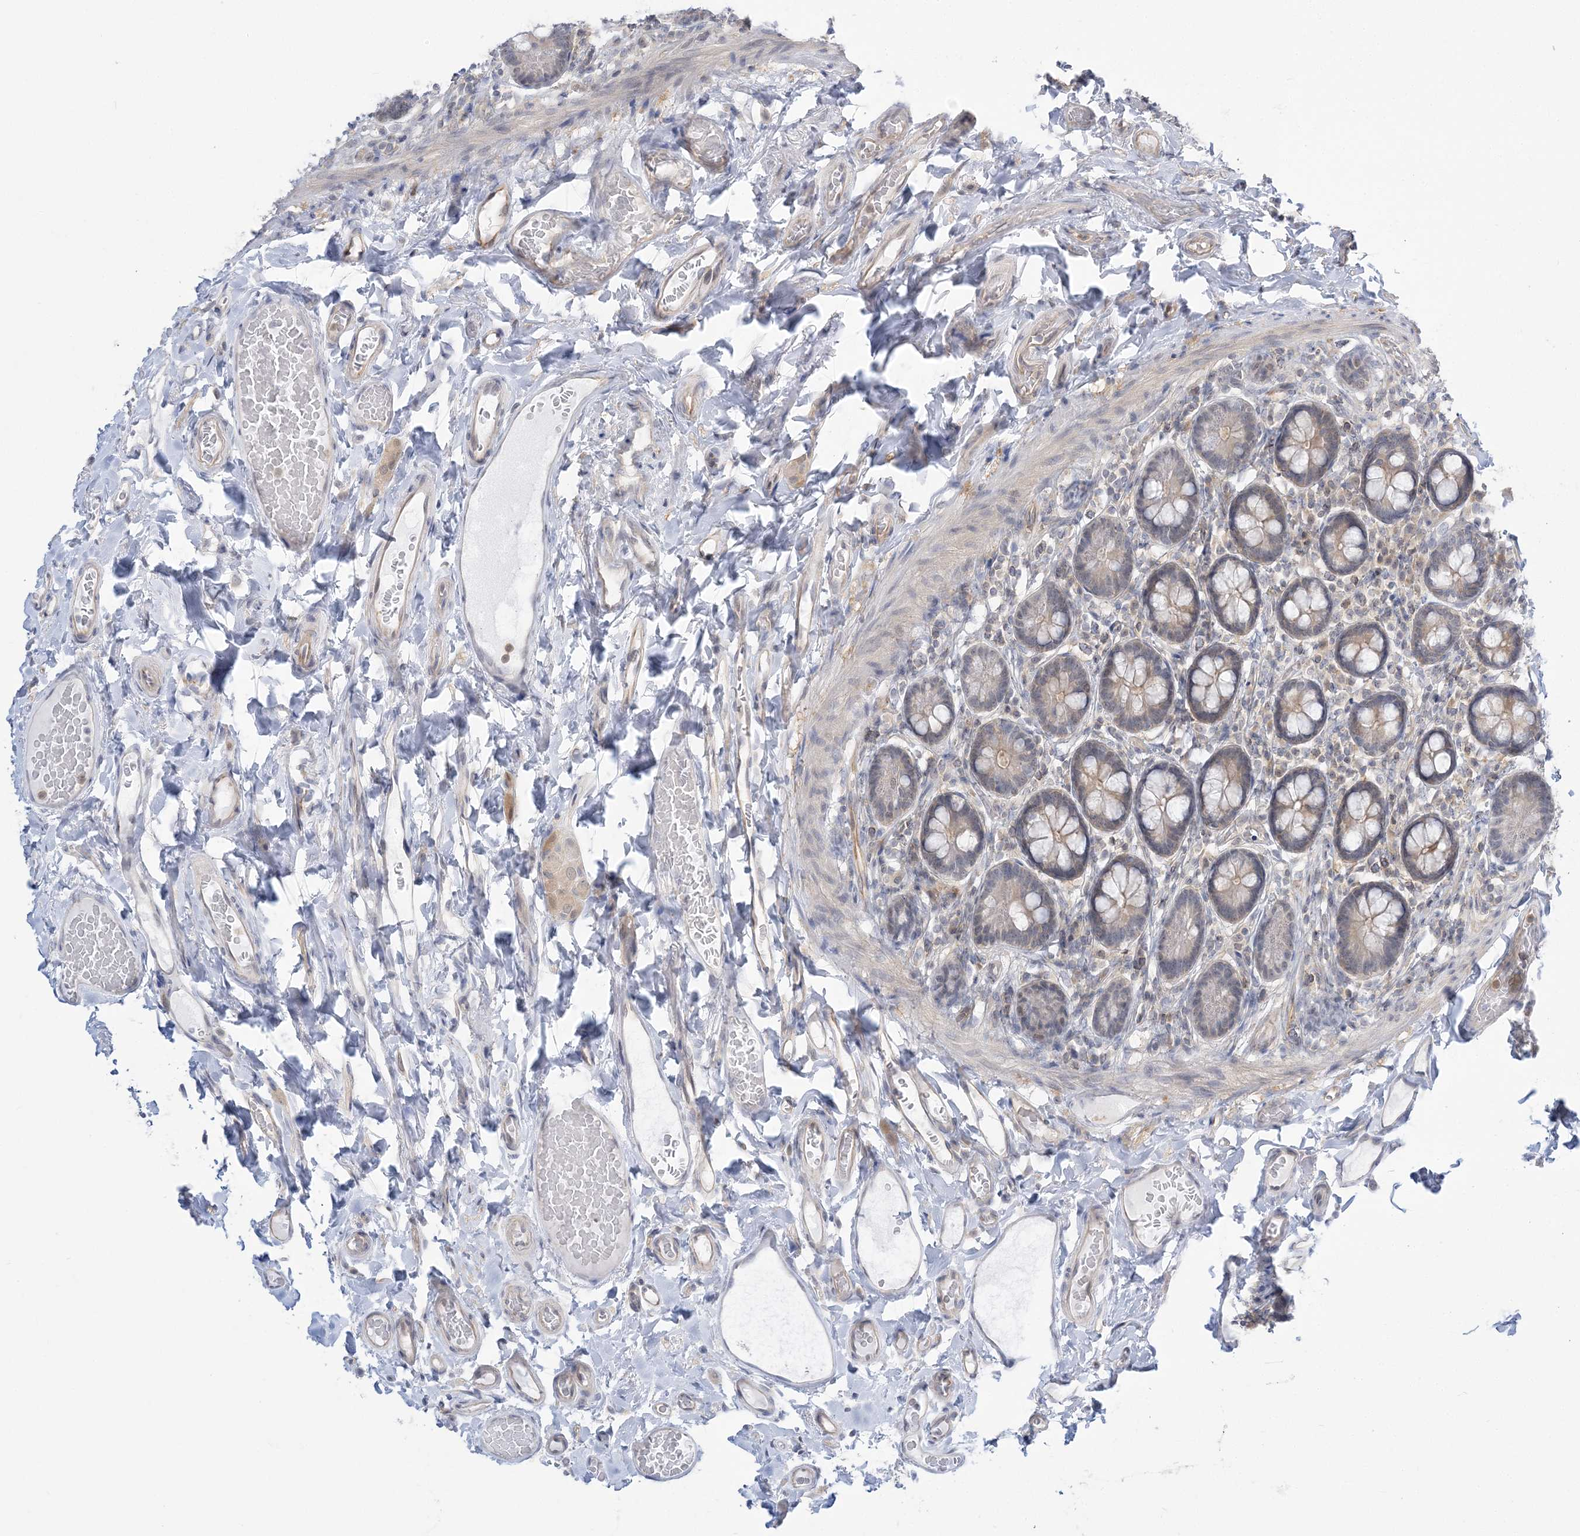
{"staining": {"intensity": "negative", "quantity": "none", "location": "none"}, "tissue": "small intestine", "cell_type": "Glandular cells", "image_type": "normal", "snomed": [{"axis": "morphology", "description": "Normal tissue, NOS"}, {"axis": "topography", "description": "Small intestine"}], "caption": "Immunohistochemistry of benign small intestine demonstrates no staining in glandular cells. (Brightfield microscopy of DAB (3,3'-diaminobenzidine) immunohistochemistry at high magnification).", "gene": "THADA", "patient": {"sex": "female", "age": 64}}